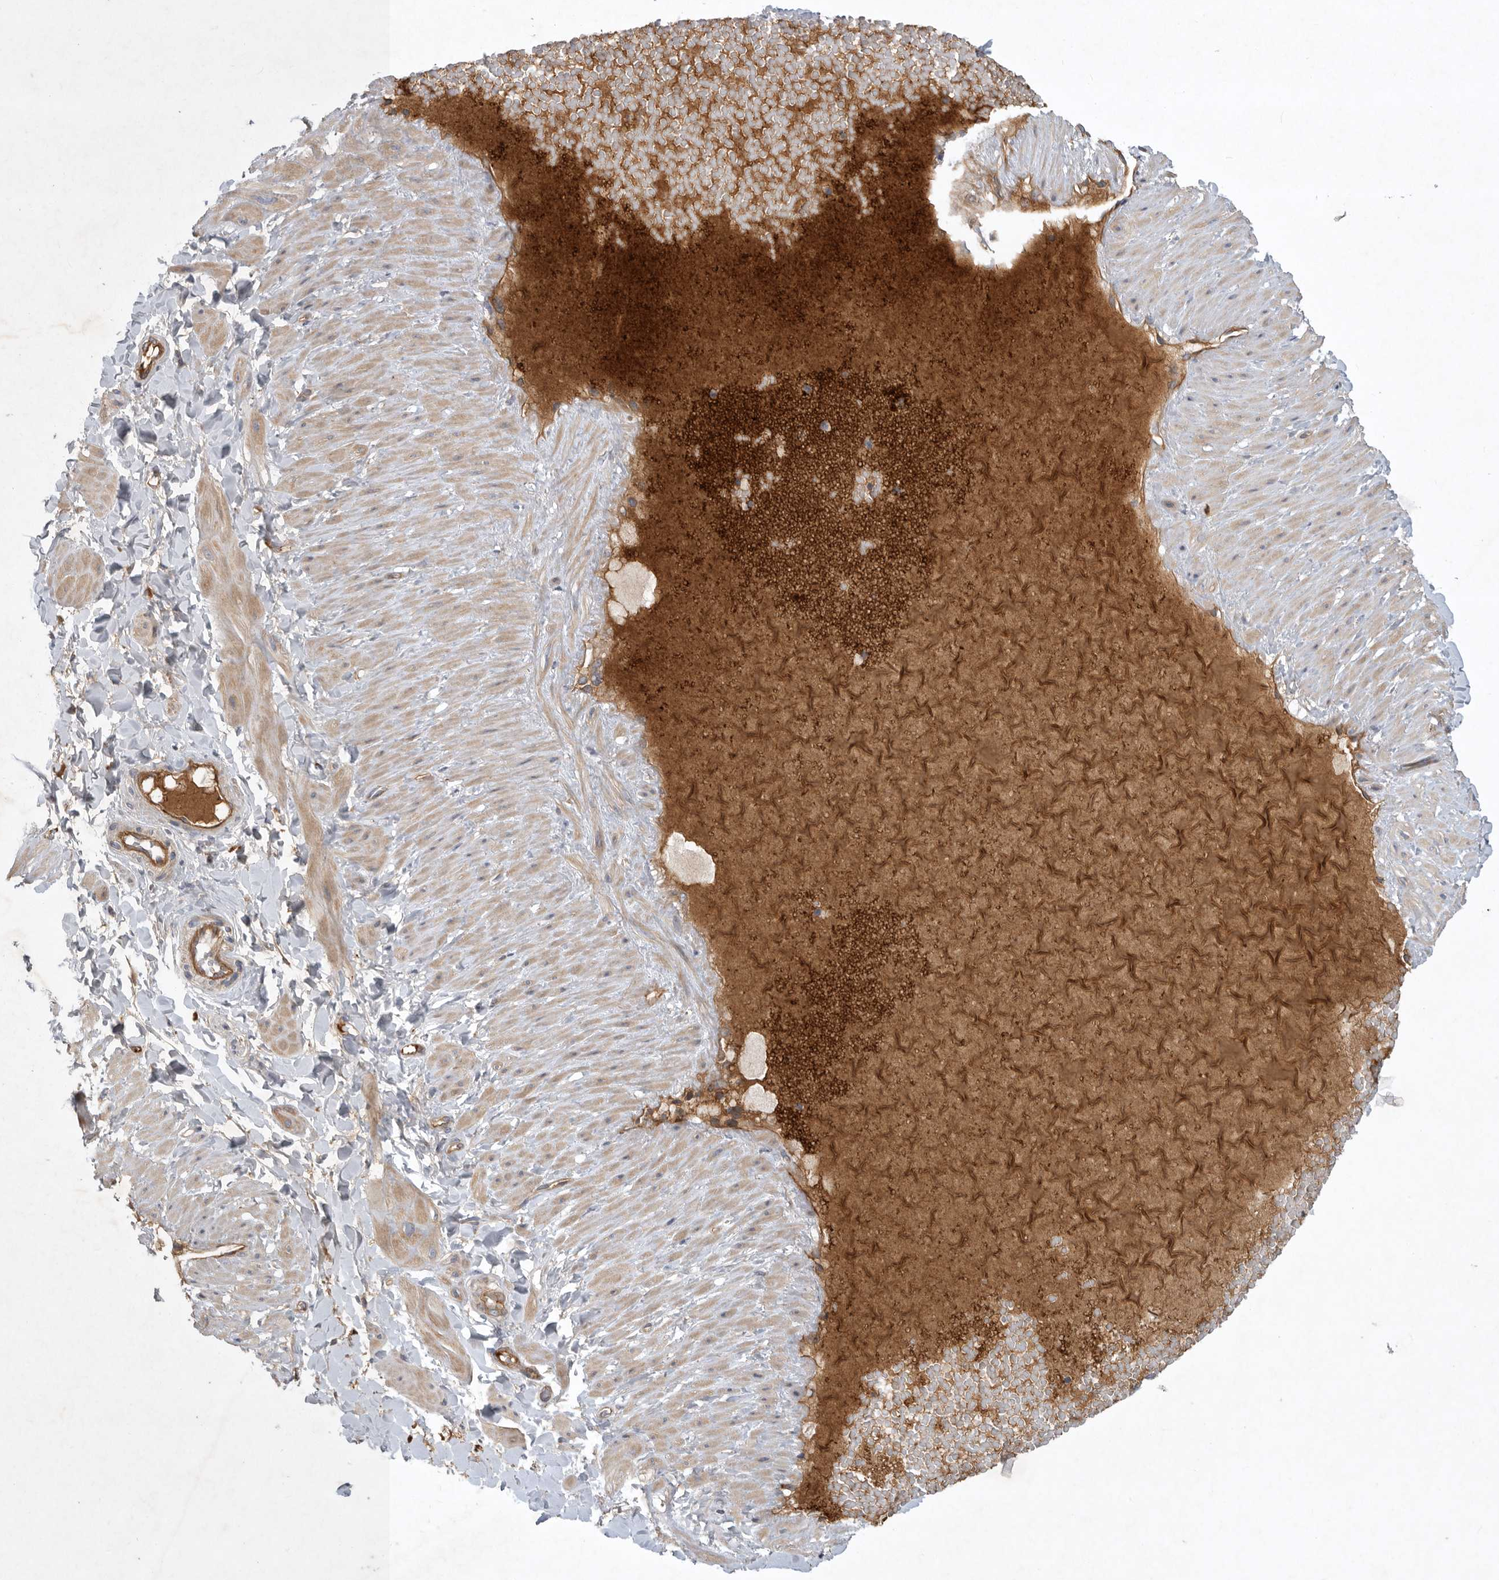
{"staining": {"intensity": "moderate", "quantity": ">75%", "location": "cytoplasmic/membranous"}, "tissue": "soft tissue", "cell_type": "Fibroblasts", "image_type": "normal", "snomed": [{"axis": "morphology", "description": "Normal tissue, NOS"}, {"axis": "topography", "description": "Adipose tissue"}, {"axis": "topography", "description": "Vascular tissue"}, {"axis": "topography", "description": "Peripheral nerve tissue"}], "caption": "Immunohistochemistry (DAB) staining of normal human soft tissue reveals moderate cytoplasmic/membranous protein staining in approximately >75% of fibroblasts. The protein is stained brown, and the nuclei are stained in blue (DAB (3,3'-diaminobenzidine) IHC with brightfield microscopy, high magnification).", "gene": "MLPH", "patient": {"sex": "male", "age": 25}}